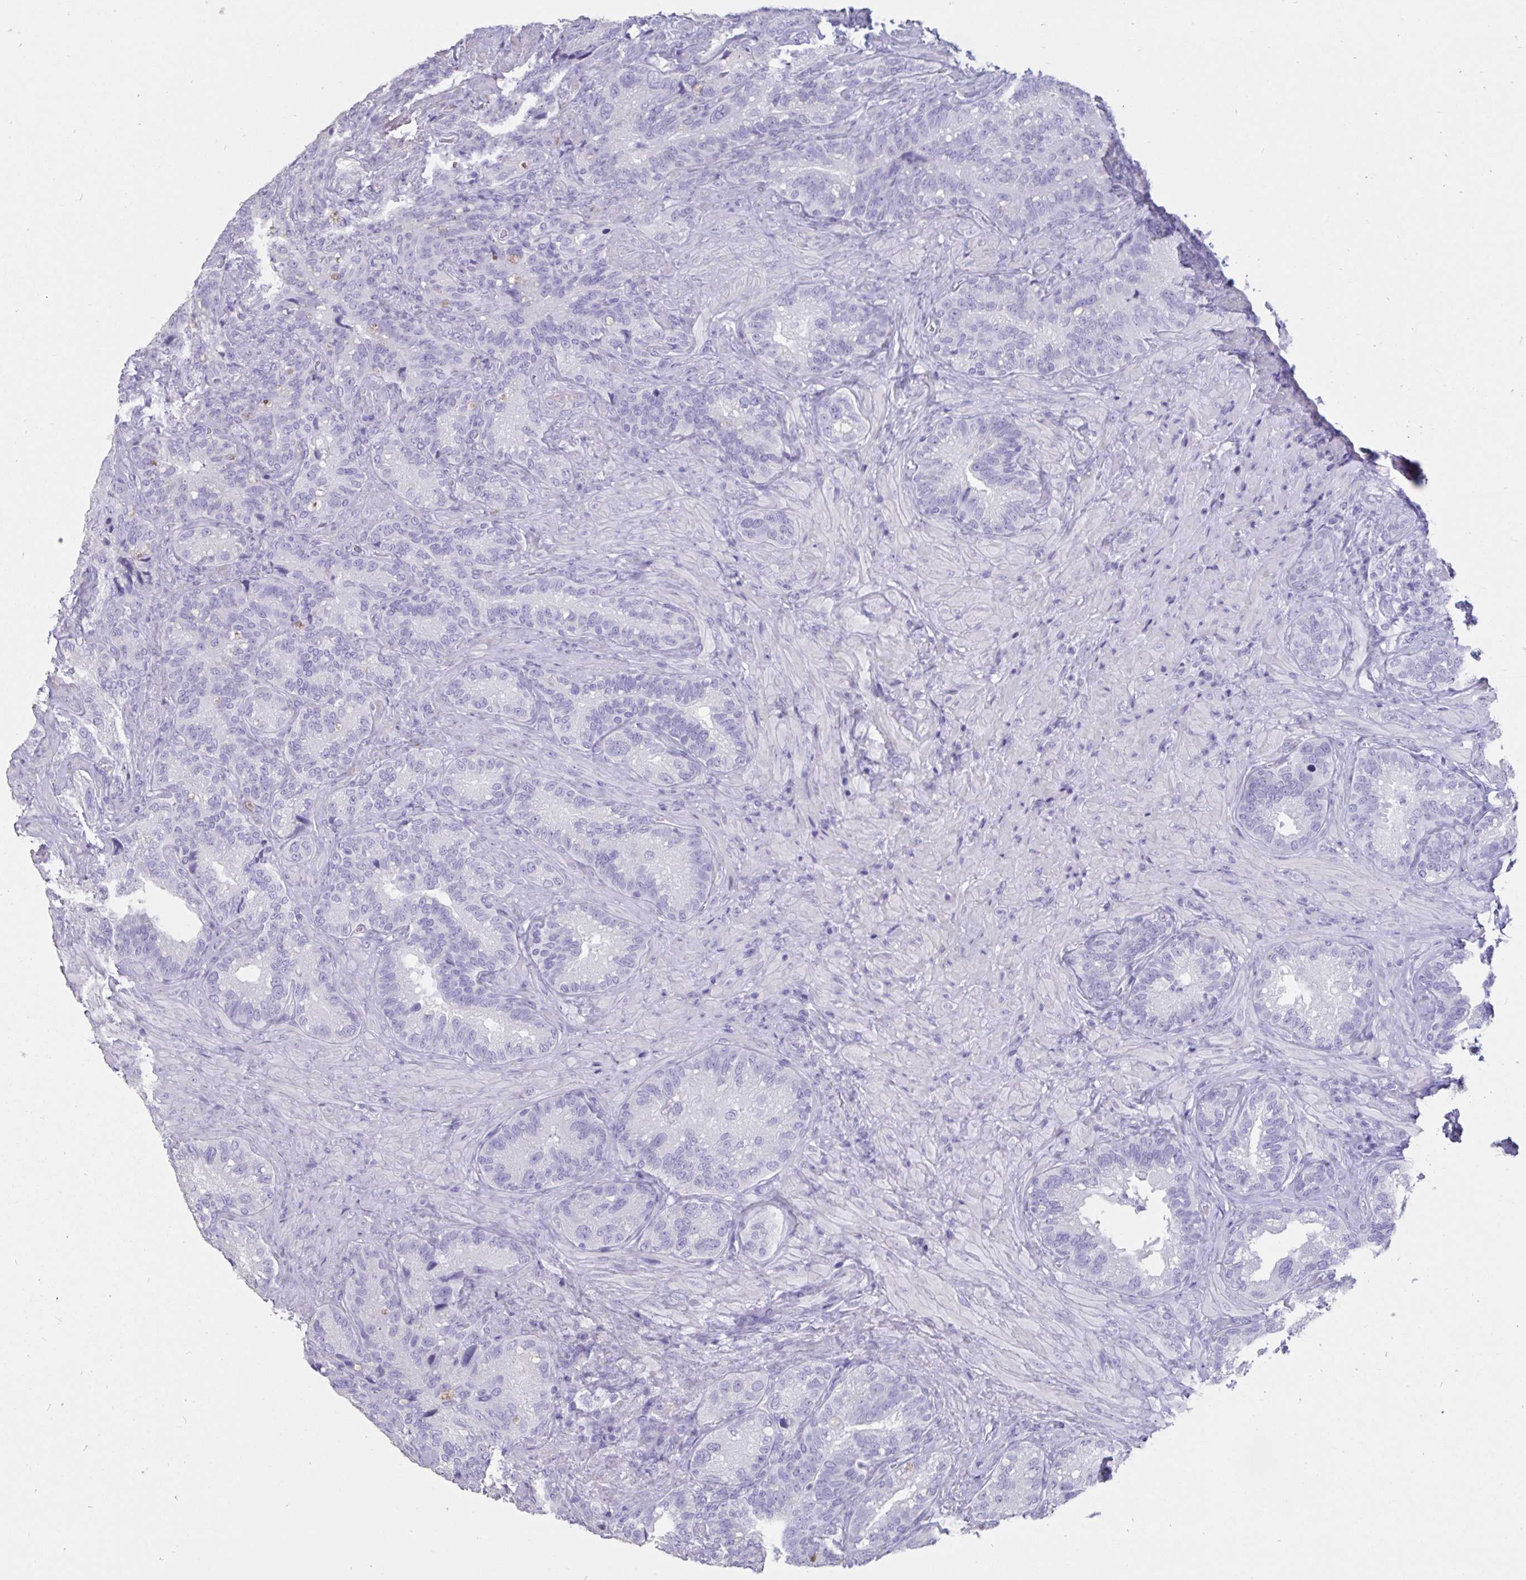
{"staining": {"intensity": "negative", "quantity": "none", "location": "none"}, "tissue": "seminal vesicle", "cell_type": "Glandular cells", "image_type": "normal", "snomed": [{"axis": "morphology", "description": "Normal tissue, NOS"}, {"axis": "topography", "description": "Seminal veicle"}], "caption": "Immunohistochemistry micrograph of unremarkable seminal vesicle stained for a protein (brown), which displays no staining in glandular cells.", "gene": "TNNC1", "patient": {"sex": "male", "age": 68}}